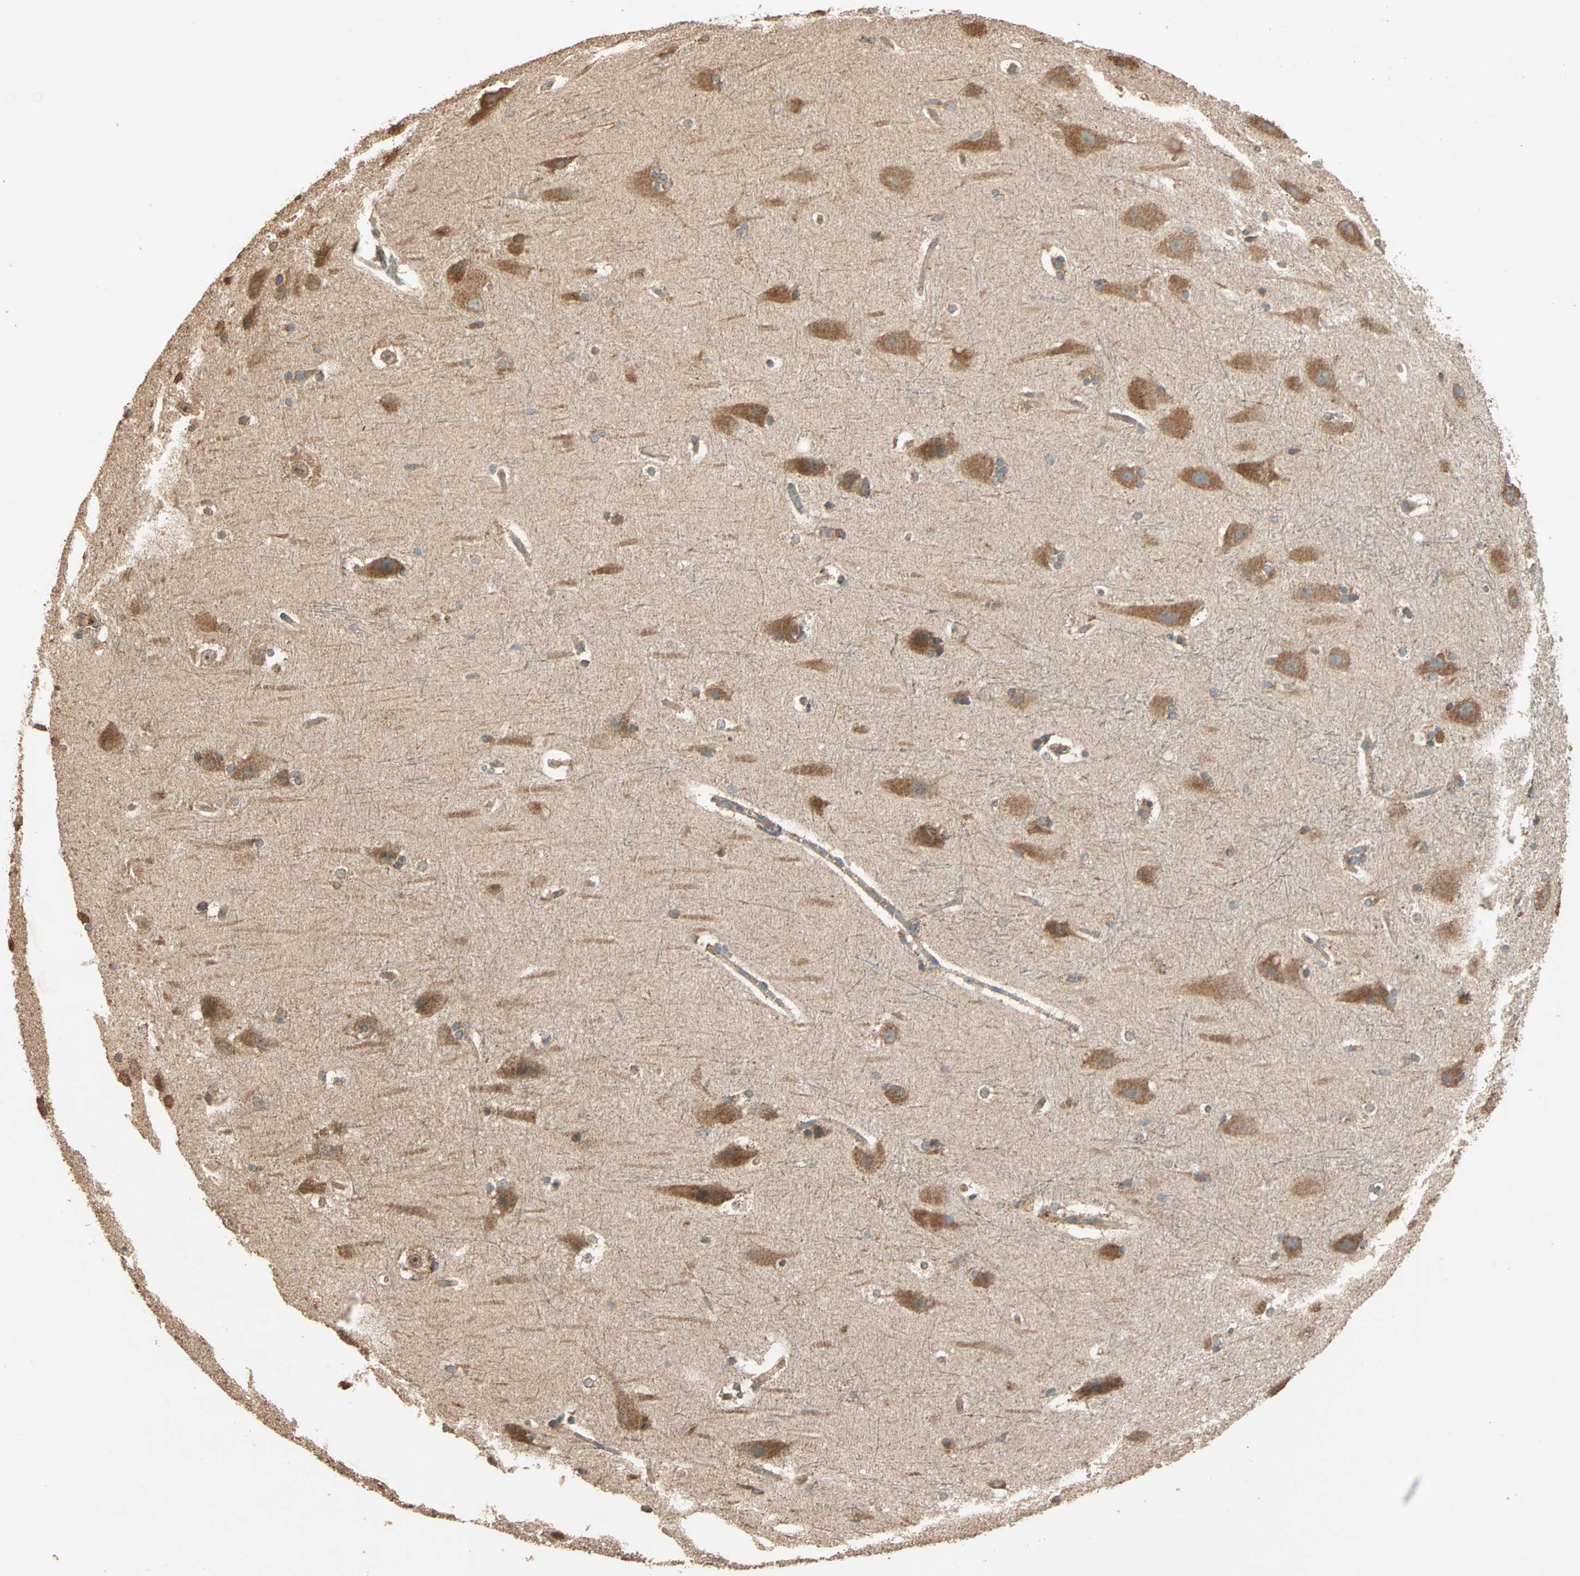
{"staining": {"intensity": "moderate", "quantity": "<25%", "location": "cytoplasmic/membranous"}, "tissue": "hippocampus", "cell_type": "Glial cells", "image_type": "normal", "snomed": [{"axis": "morphology", "description": "Normal tissue, NOS"}, {"axis": "topography", "description": "Hippocampus"}], "caption": "A high-resolution histopathology image shows immunohistochemistry (IHC) staining of unremarkable hippocampus, which exhibits moderate cytoplasmic/membranous positivity in approximately <25% of glial cells.", "gene": "EIF4G2", "patient": {"sex": "female", "age": 19}}